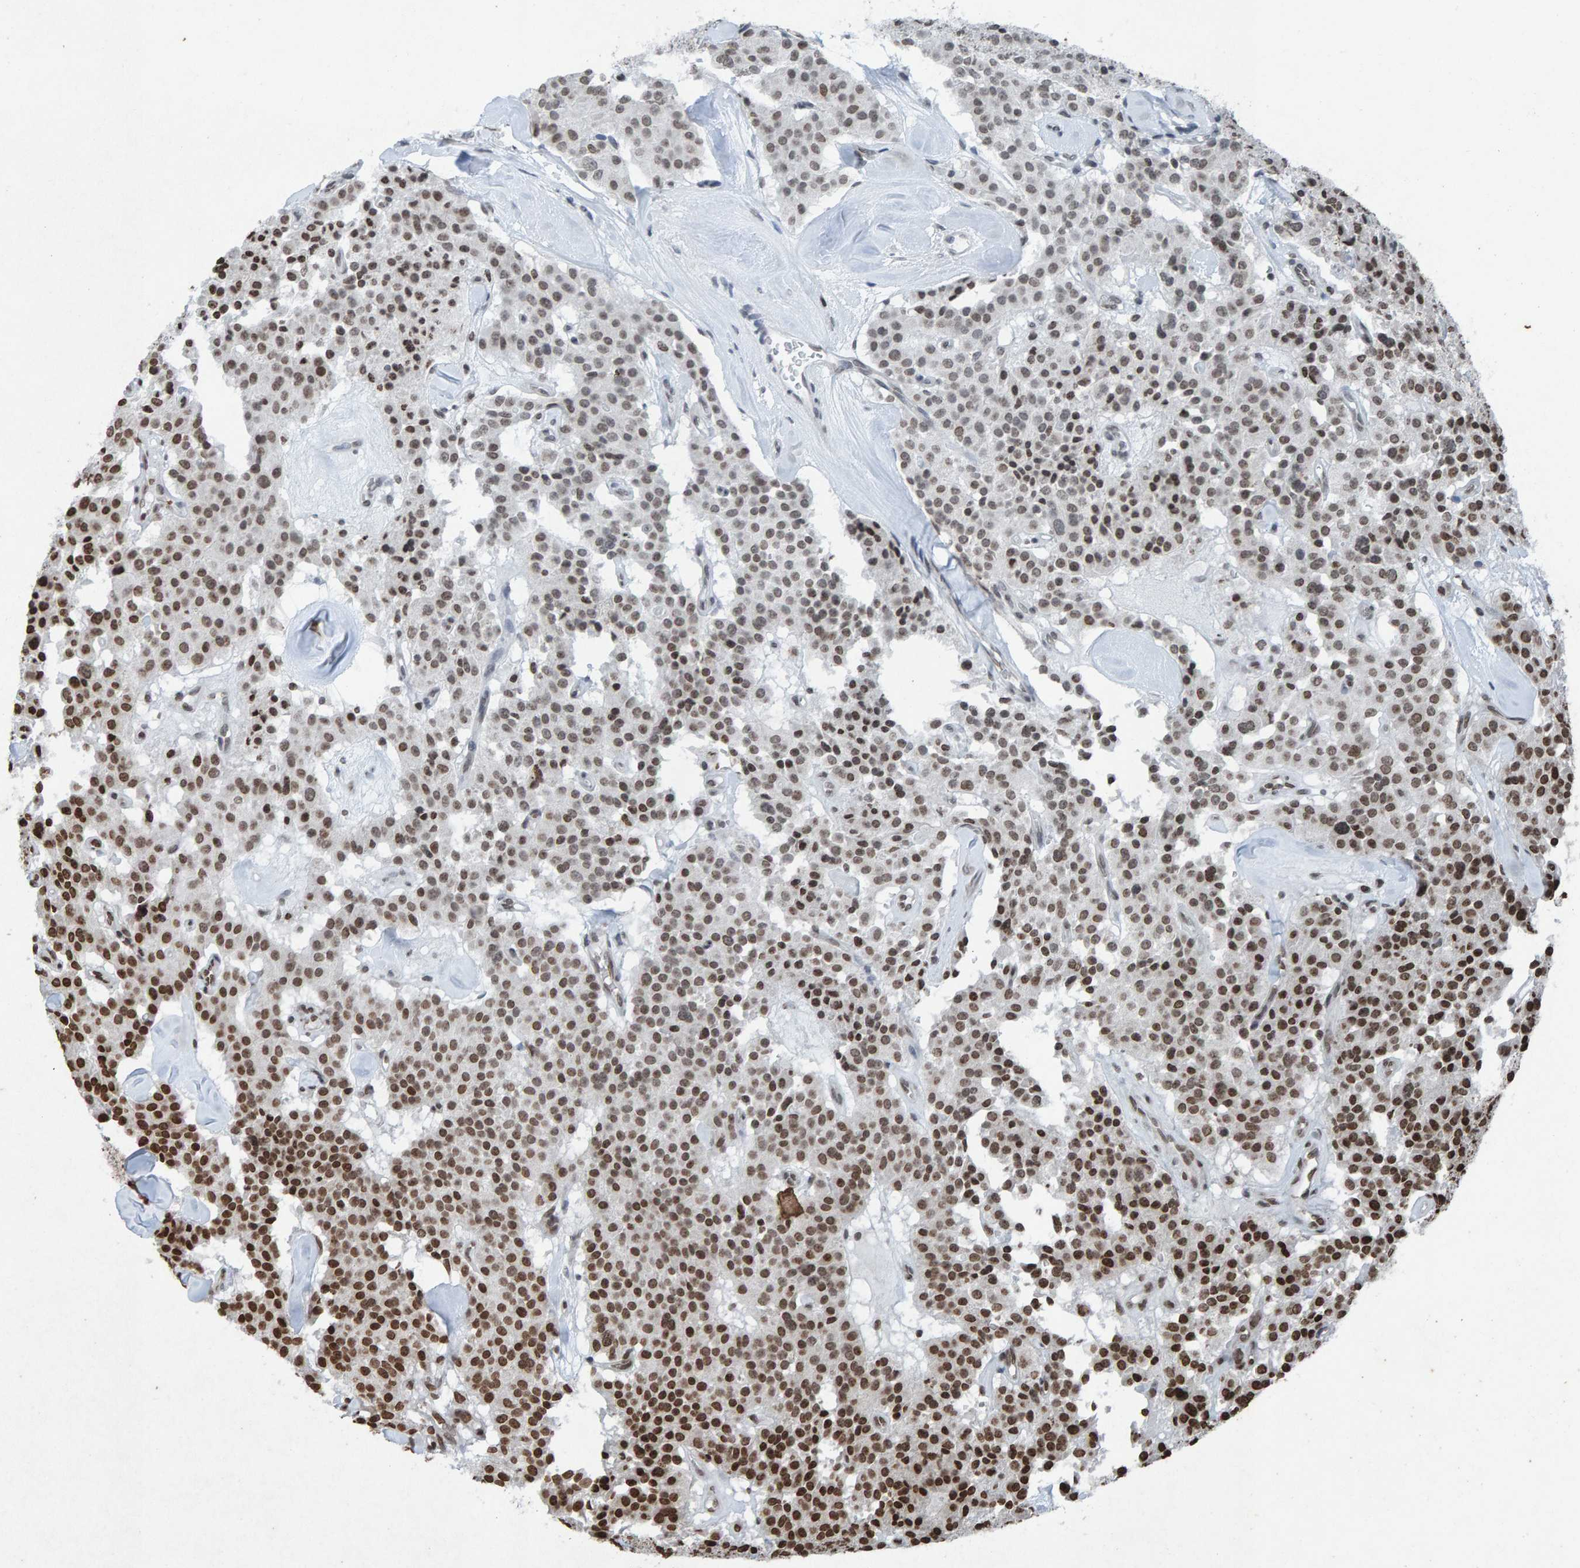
{"staining": {"intensity": "moderate", "quantity": "25%-75%", "location": "nuclear"}, "tissue": "carcinoid", "cell_type": "Tumor cells", "image_type": "cancer", "snomed": [{"axis": "morphology", "description": "Carcinoid, malignant, NOS"}, {"axis": "topography", "description": "Lung"}], "caption": "Brown immunohistochemical staining in human malignant carcinoid exhibits moderate nuclear expression in about 25%-75% of tumor cells.", "gene": "H2AZ1", "patient": {"sex": "male", "age": 30}}